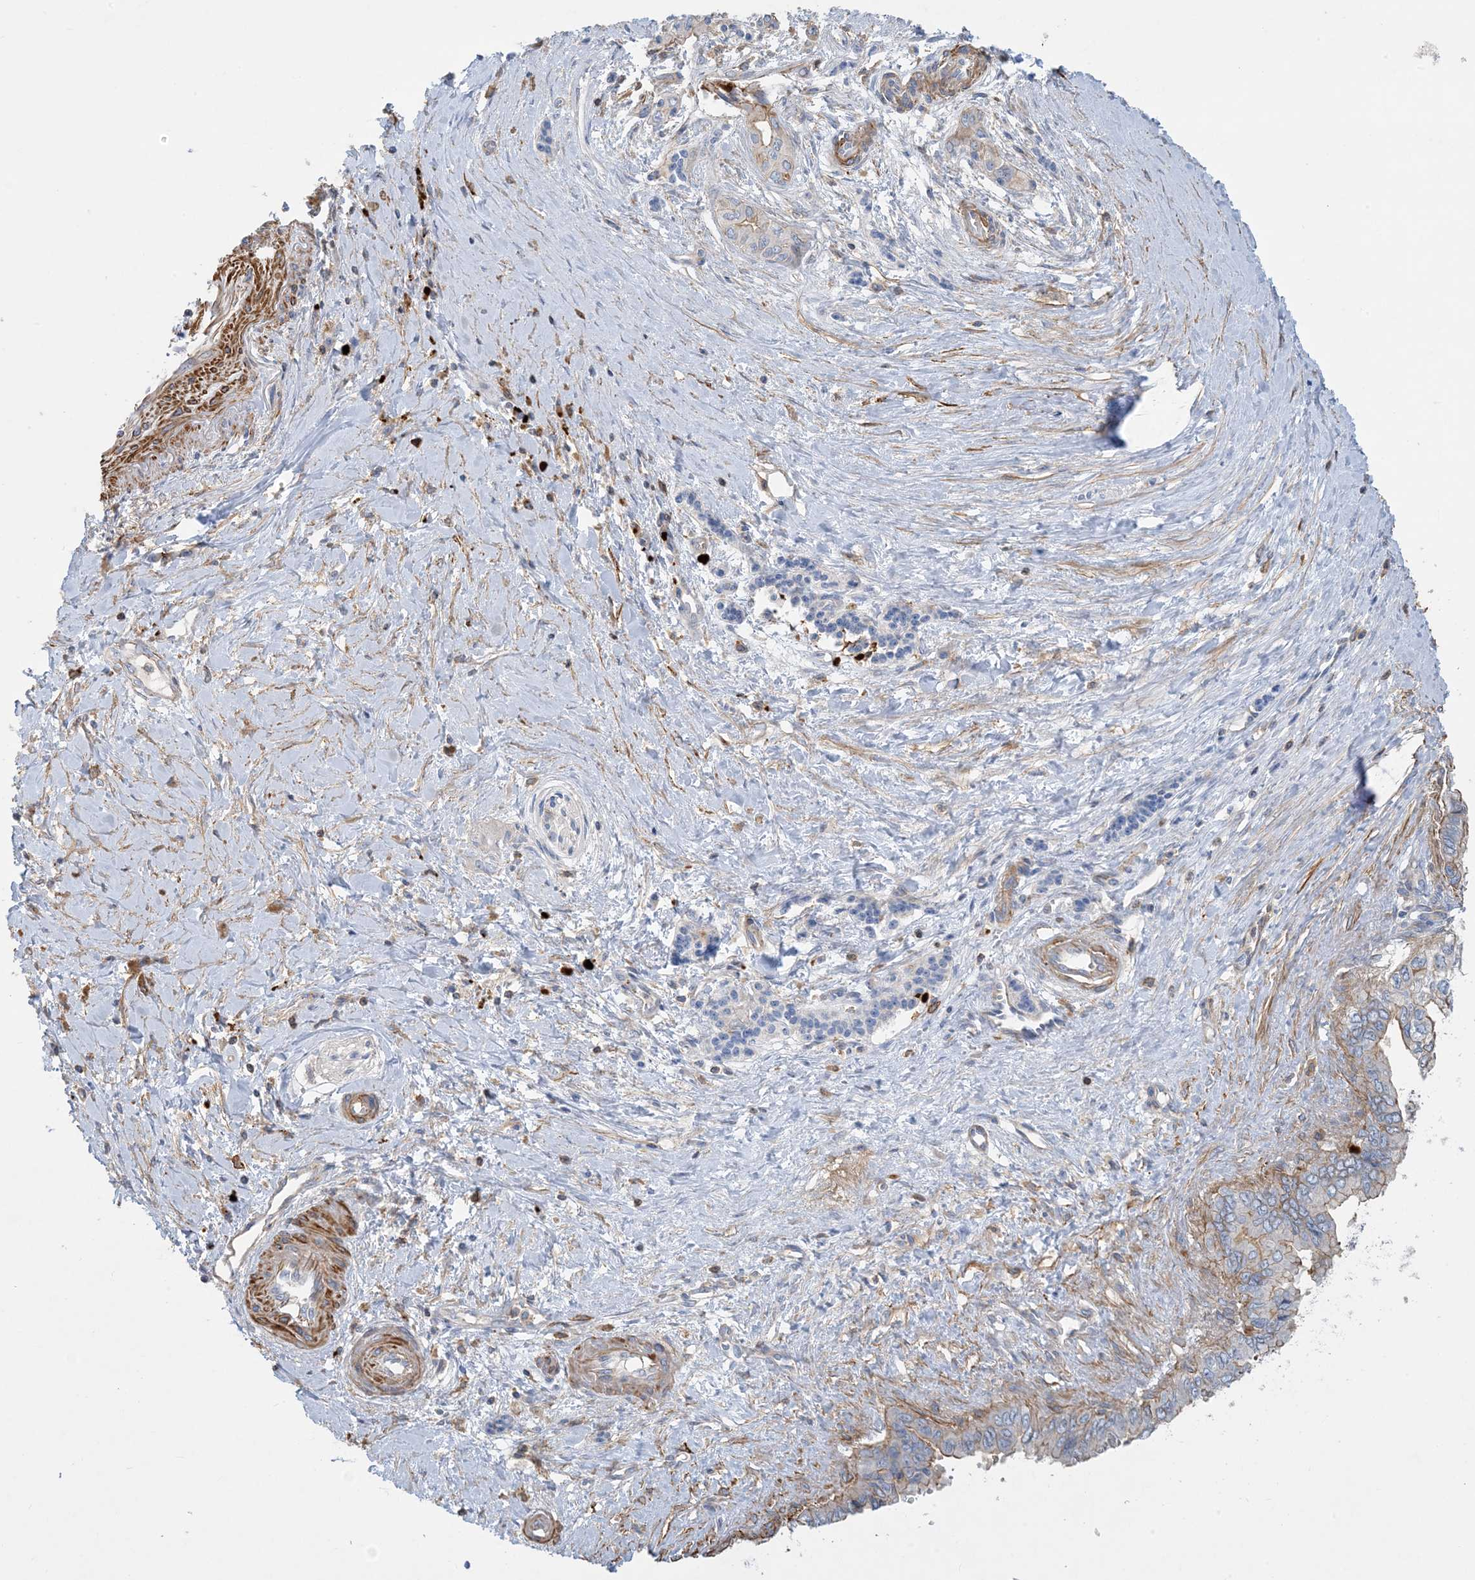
{"staining": {"intensity": "moderate", "quantity": "25%-75%", "location": "cytoplasmic/membranous"}, "tissue": "pancreatic cancer", "cell_type": "Tumor cells", "image_type": "cancer", "snomed": [{"axis": "morphology", "description": "Adenocarcinoma, NOS"}, {"axis": "topography", "description": "Pancreas"}], "caption": "DAB (3,3'-diaminobenzidine) immunohistochemical staining of human pancreatic adenocarcinoma shows moderate cytoplasmic/membranous protein expression in approximately 25%-75% of tumor cells. The protein of interest is stained brown, and the nuclei are stained in blue (DAB IHC with brightfield microscopy, high magnification).", "gene": "GTF3C2", "patient": {"sex": "male", "age": 51}}